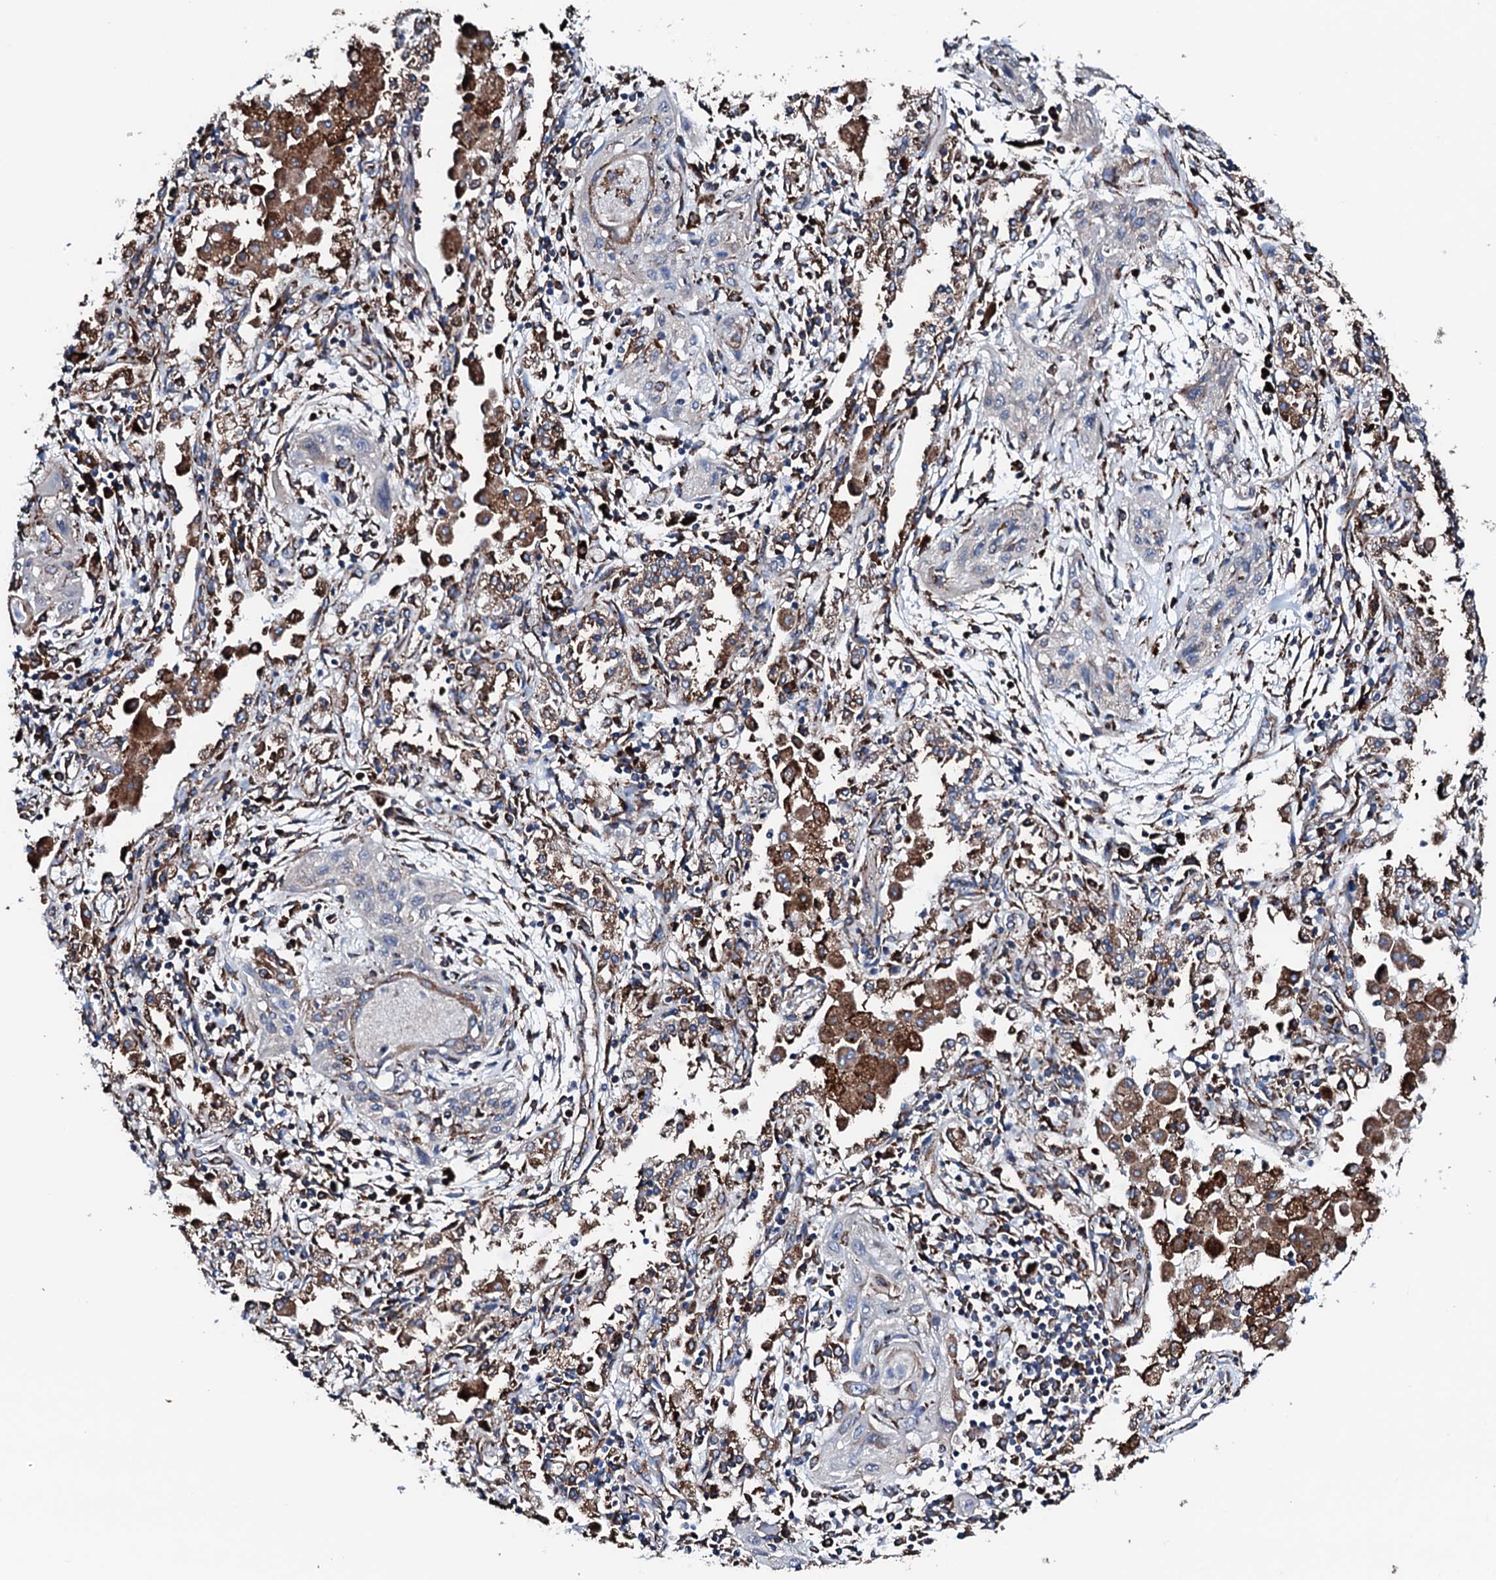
{"staining": {"intensity": "negative", "quantity": "none", "location": "none"}, "tissue": "lung cancer", "cell_type": "Tumor cells", "image_type": "cancer", "snomed": [{"axis": "morphology", "description": "Squamous cell carcinoma, NOS"}, {"axis": "topography", "description": "Lung"}], "caption": "A high-resolution micrograph shows IHC staining of lung cancer, which exhibits no significant staining in tumor cells.", "gene": "AMDHD1", "patient": {"sex": "female", "age": 47}}